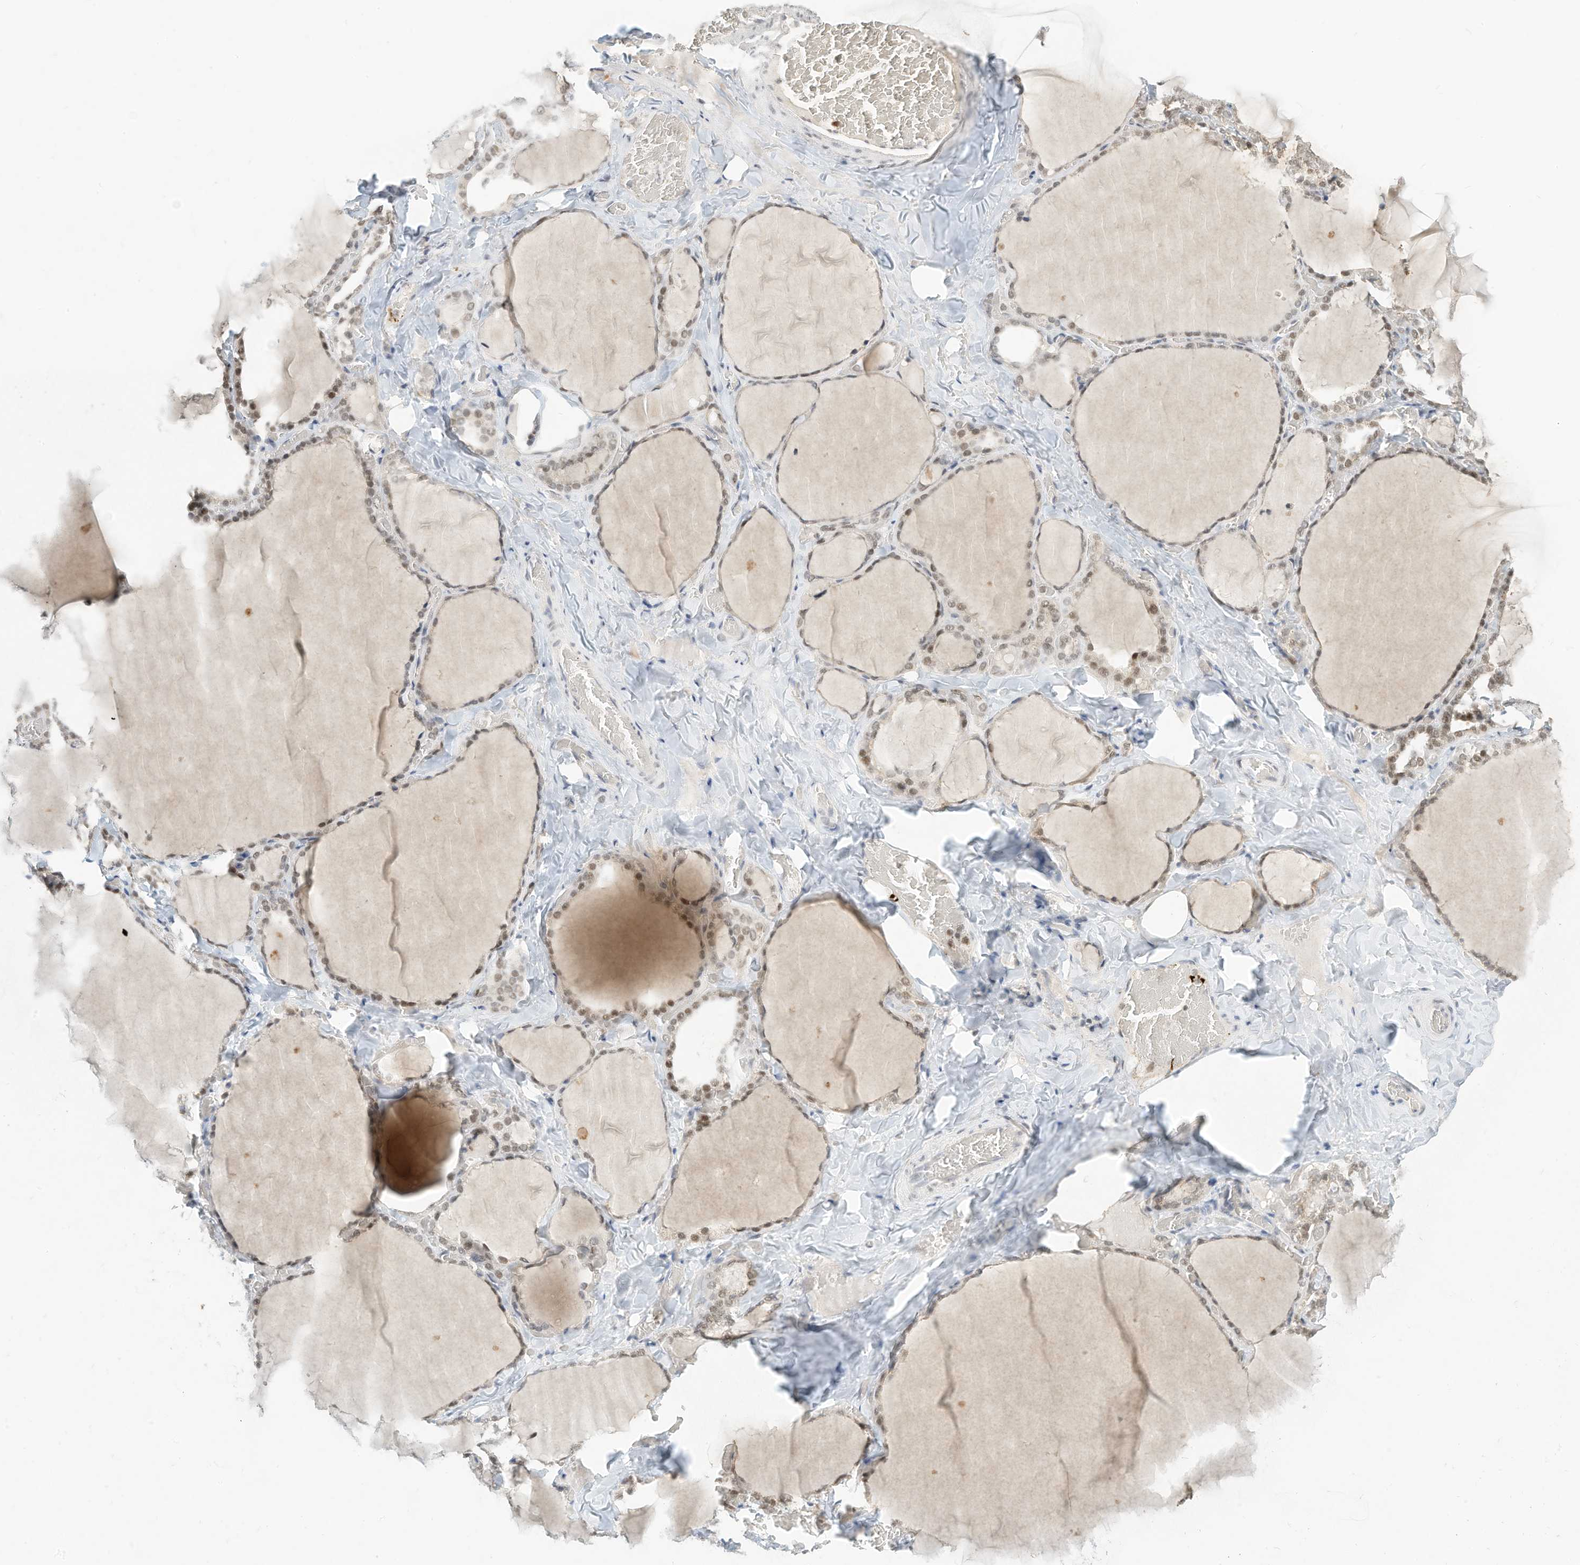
{"staining": {"intensity": "moderate", "quantity": ">75%", "location": "nuclear"}, "tissue": "thyroid gland", "cell_type": "Glandular cells", "image_type": "normal", "snomed": [{"axis": "morphology", "description": "Normal tissue, NOS"}, {"axis": "topography", "description": "Thyroid gland"}], "caption": "DAB immunohistochemical staining of normal thyroid gland demonstrates moderate nuclear protein staining in approximately >75% of glandular cells. The staining was performed using DAB (3,3'-diaminobenzidine) to visualize the protein expression in brown, while the nuclei were stained in blue with hematoxylin (Magnification: 20x).", "gene": "OGT", "patient": {"sex": "female", "age": 22}}